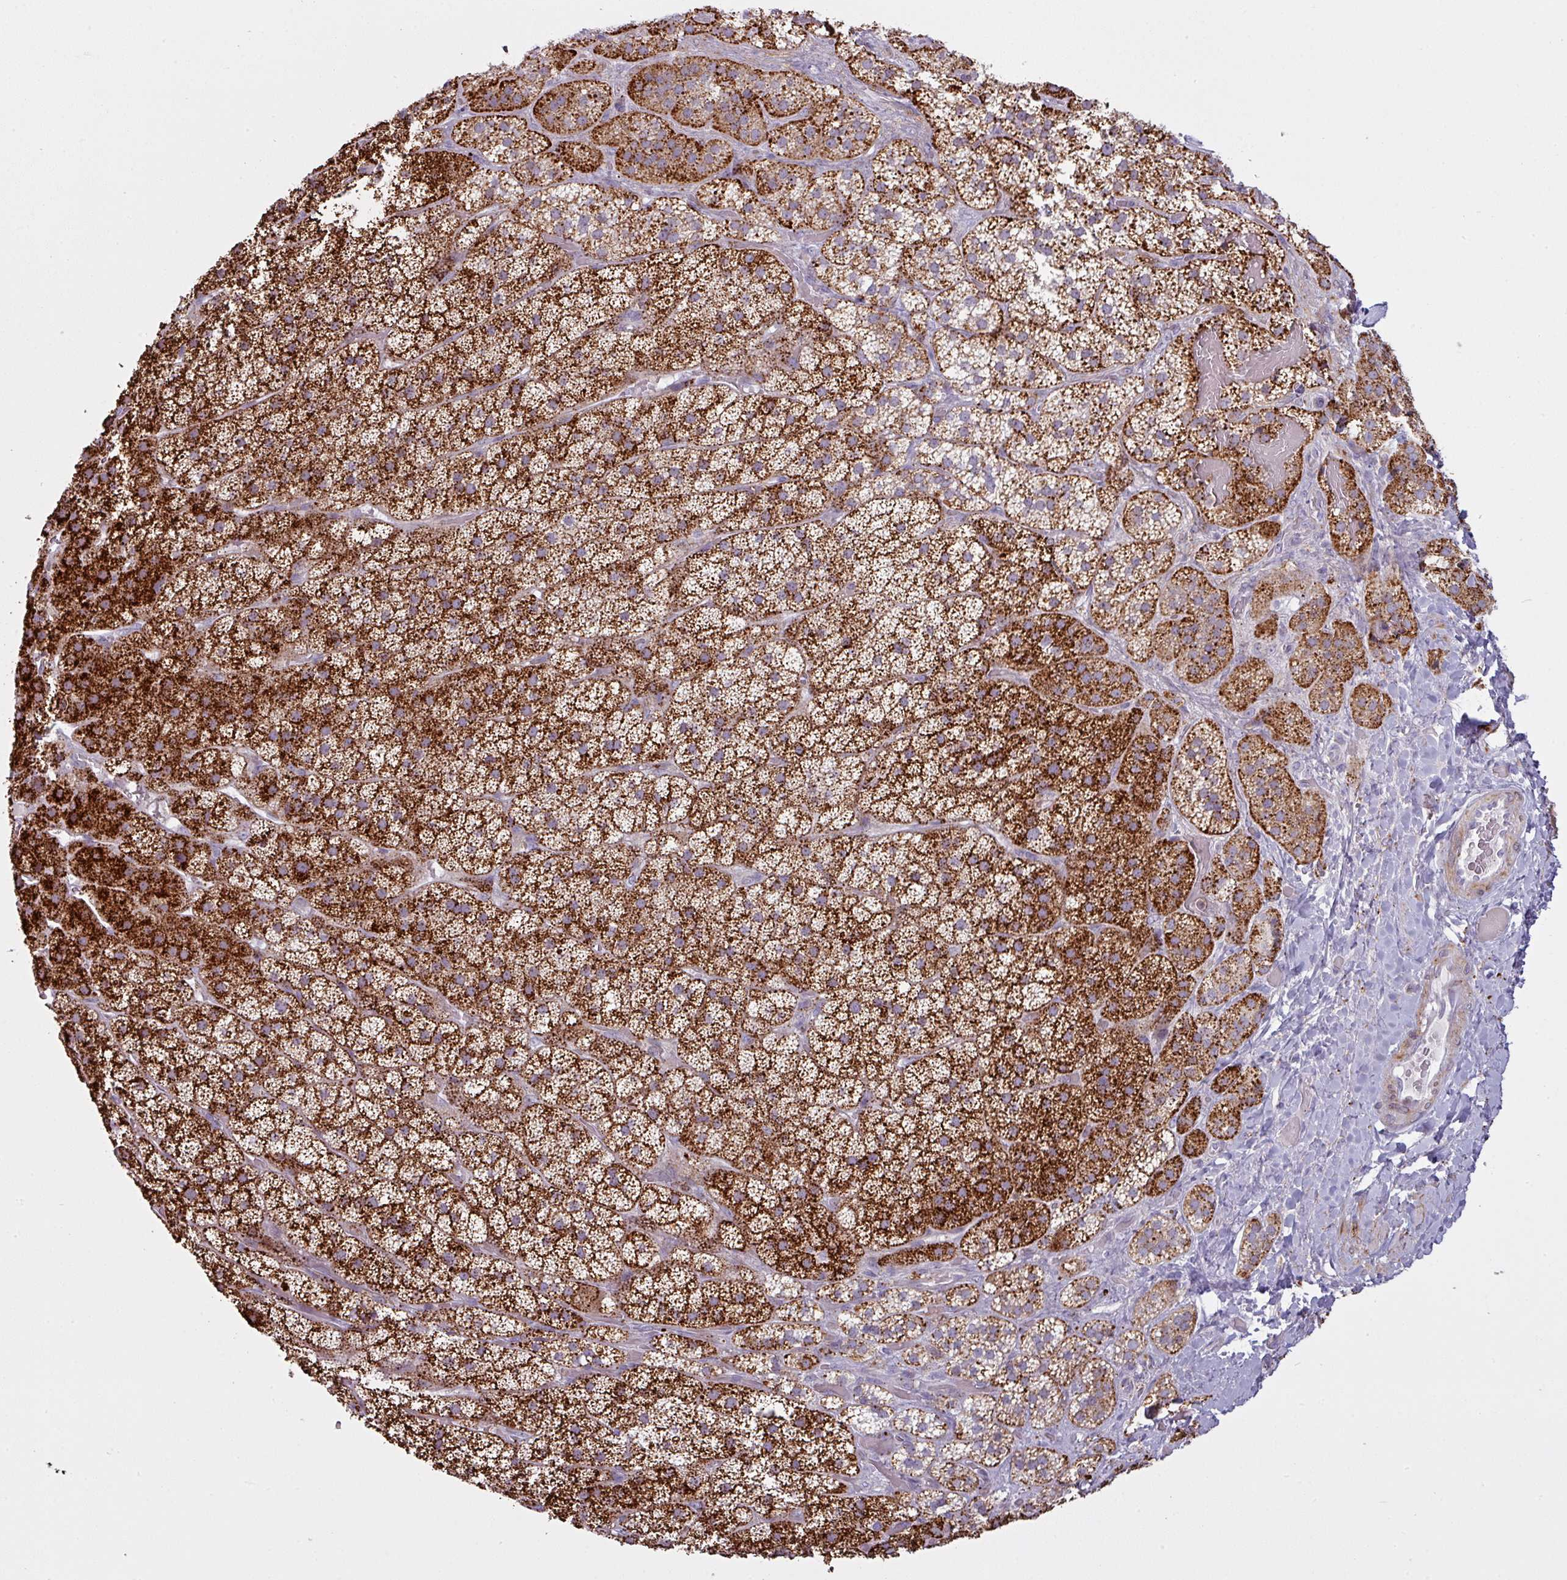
{"staining": {"intensity": "strong", "quantity": ">75%", "location": "cytoplasmic/membranous"}, "tissue": "adrenal gland", "cell_type": "Glandular cells", "image_type": "normal", "snomed": [{"axis": "morphology", "description": "Normal tissue, NOS"}, {"axis": "topography", "description": "Adrenal gland"}], "caption": "Unremarkable adrenal gland exhibits strong cytoplasmic/membranous positivity in approximately >75% of glandular cells (DAB IHC with brightfield microscopy, high magnification)..", "gene": "MAP7D2", "patient": {"sex": "male", "age": 57}}